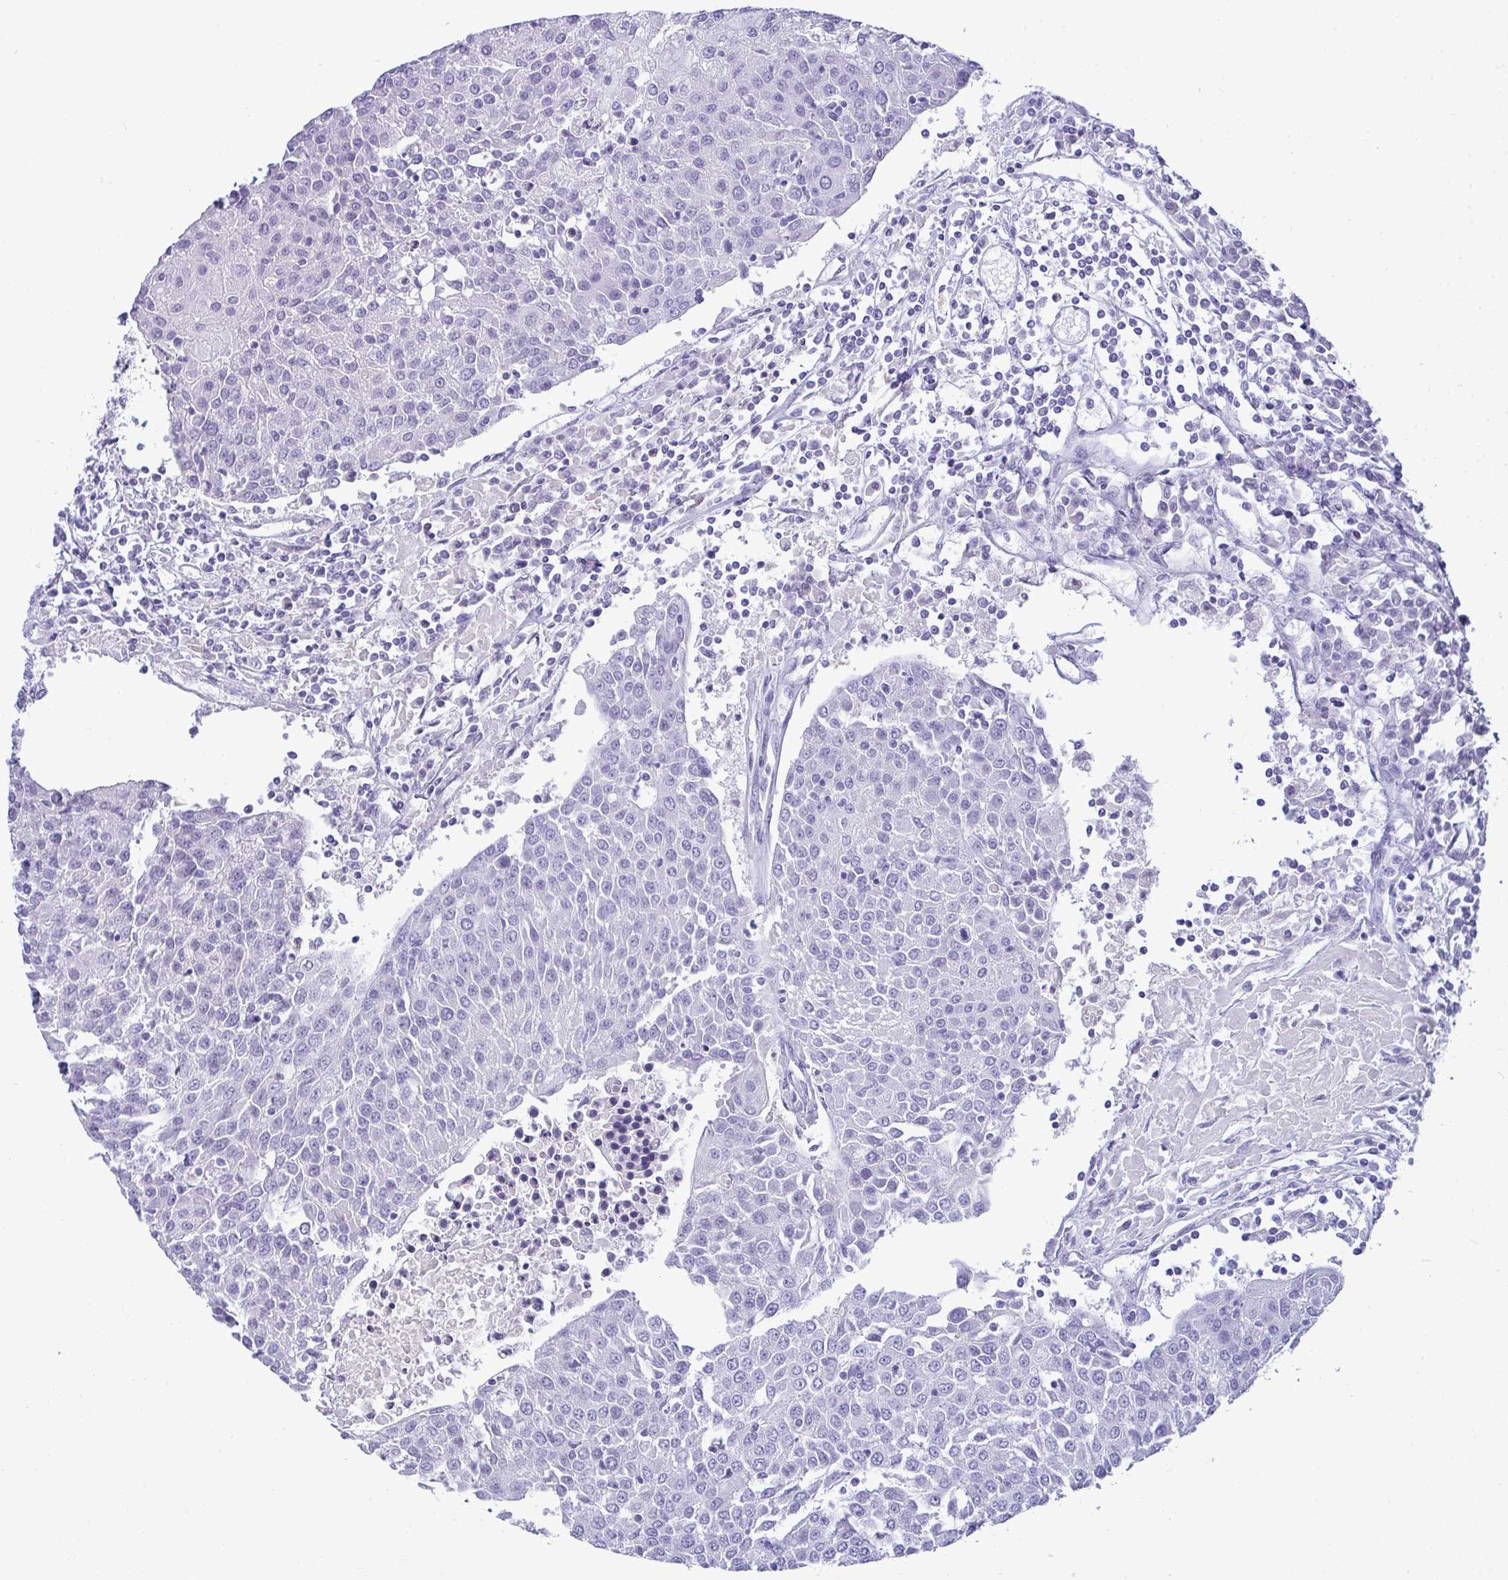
{"staining": {"intensity": "negative", "quantity": "none", "location": "none"}, "tissue": "urothelial cancer", "cell_type": "Tumor cells", "image_type": "cancer", "snomed": [{"axis": "morphology", "description": "Urothelial carcinoma, High grade"}, {"axis": "topography", "description": "Urinary bladder"}], "caption": "Immunohistochemistry photomicrograph of neoplastic tissue: urothelial carcinoma (high-grade) stained with DAB (3,3'-diaminobenzidine) displays no significant protein positivity in tumor cells.", "gene": "HSPB6", "patient": {"sex": "female", "age": 85}}